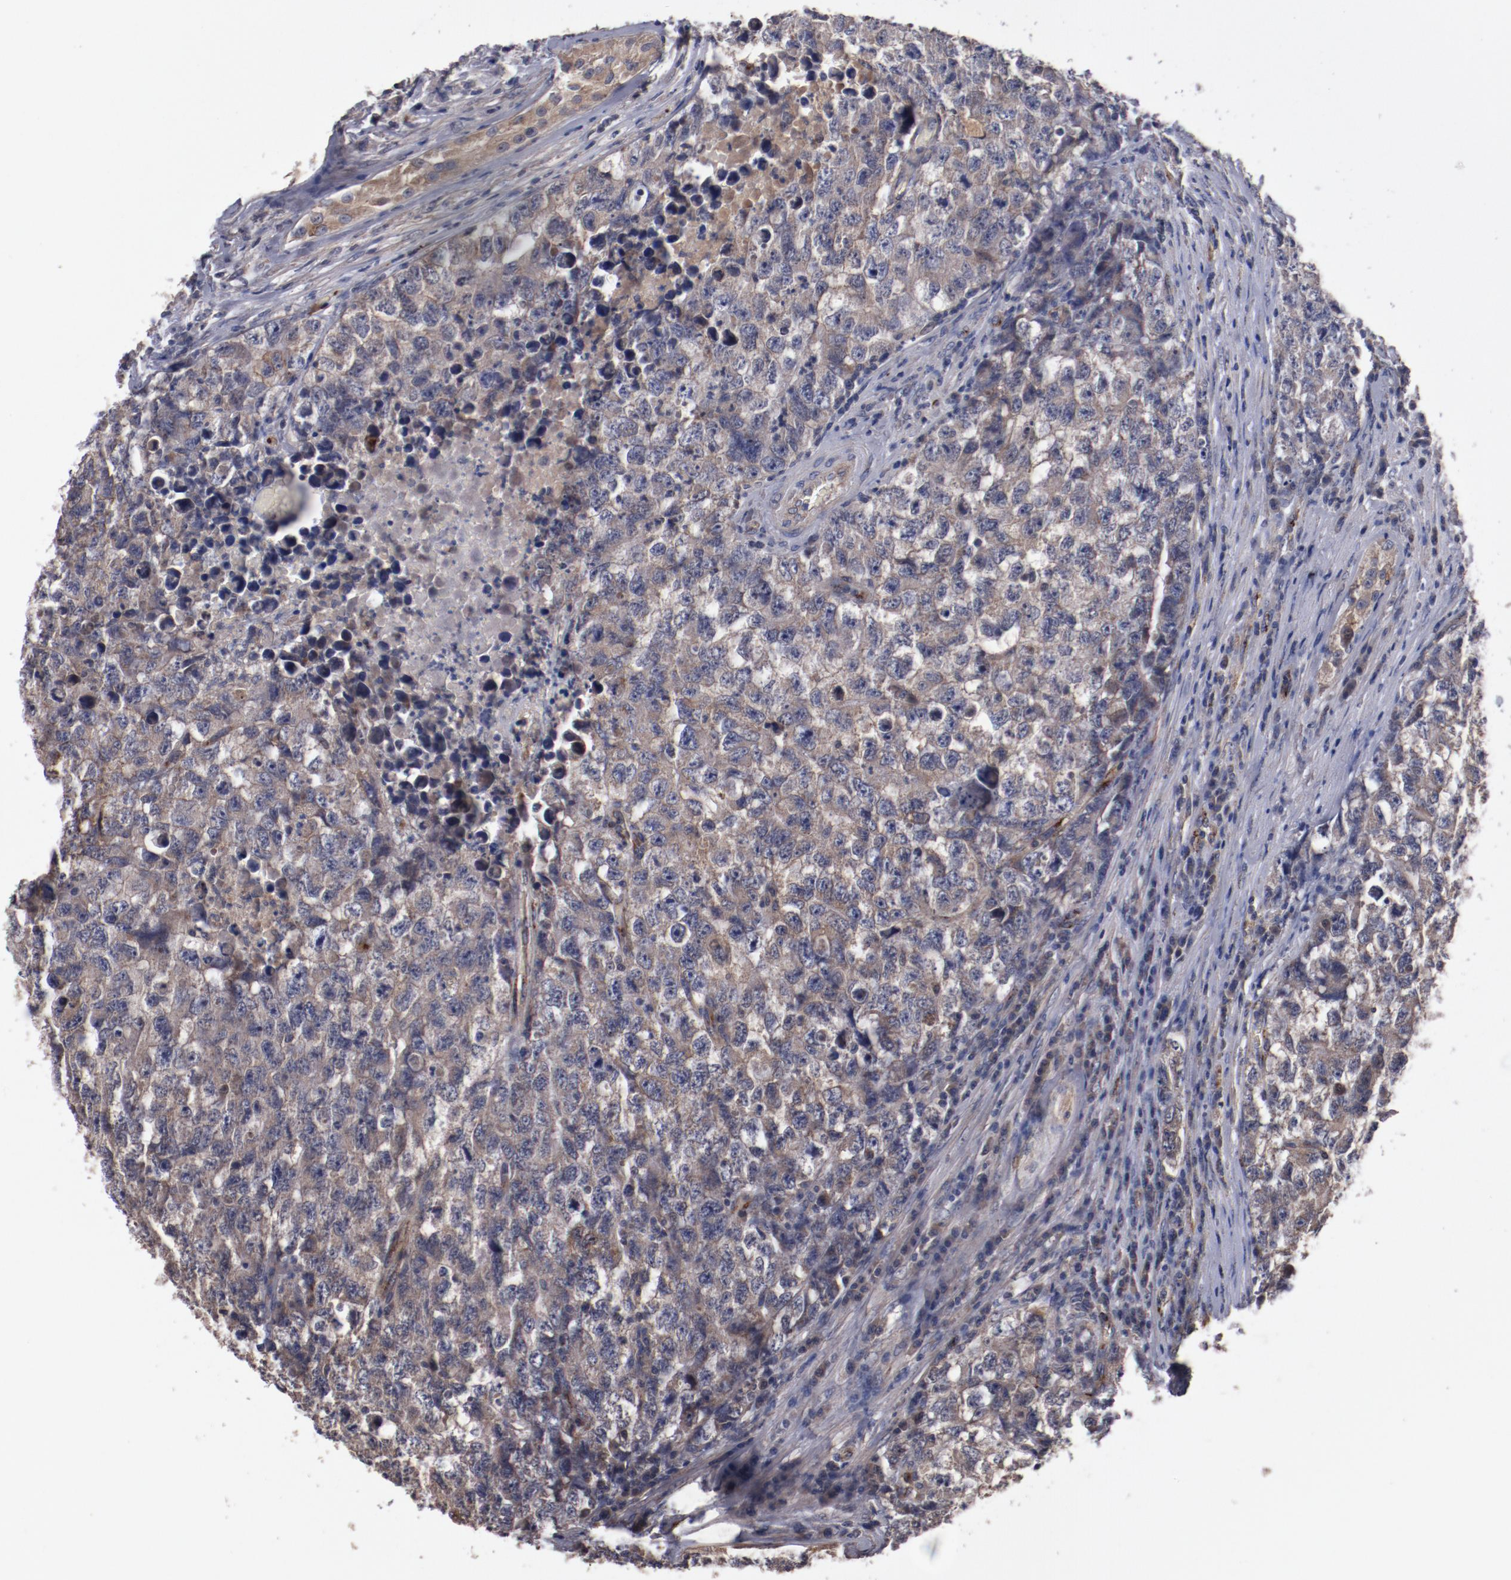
{"staining": {"intensity": "moderate", "quantity": ">75%", "location": "cytoplasmic/membranous"}, "tissue": "testis cancer", "cell_type": "Tumor cells", "image_type": "cancer", "snomed": [{"axis": "morphology", "description": "Carcinoma, Embryonal, NOS"}, {"axis": "topography", "description": "Testis"}], "caption": "Immunohistochemical staining of testis embryonal carcinoma shows medium levels of moderate cytoplasmic/membranous protein expression in approximately >75% of tumor cells.", "gene": "DIPK2B", "patient": {"sex": "male", "age": 31}}